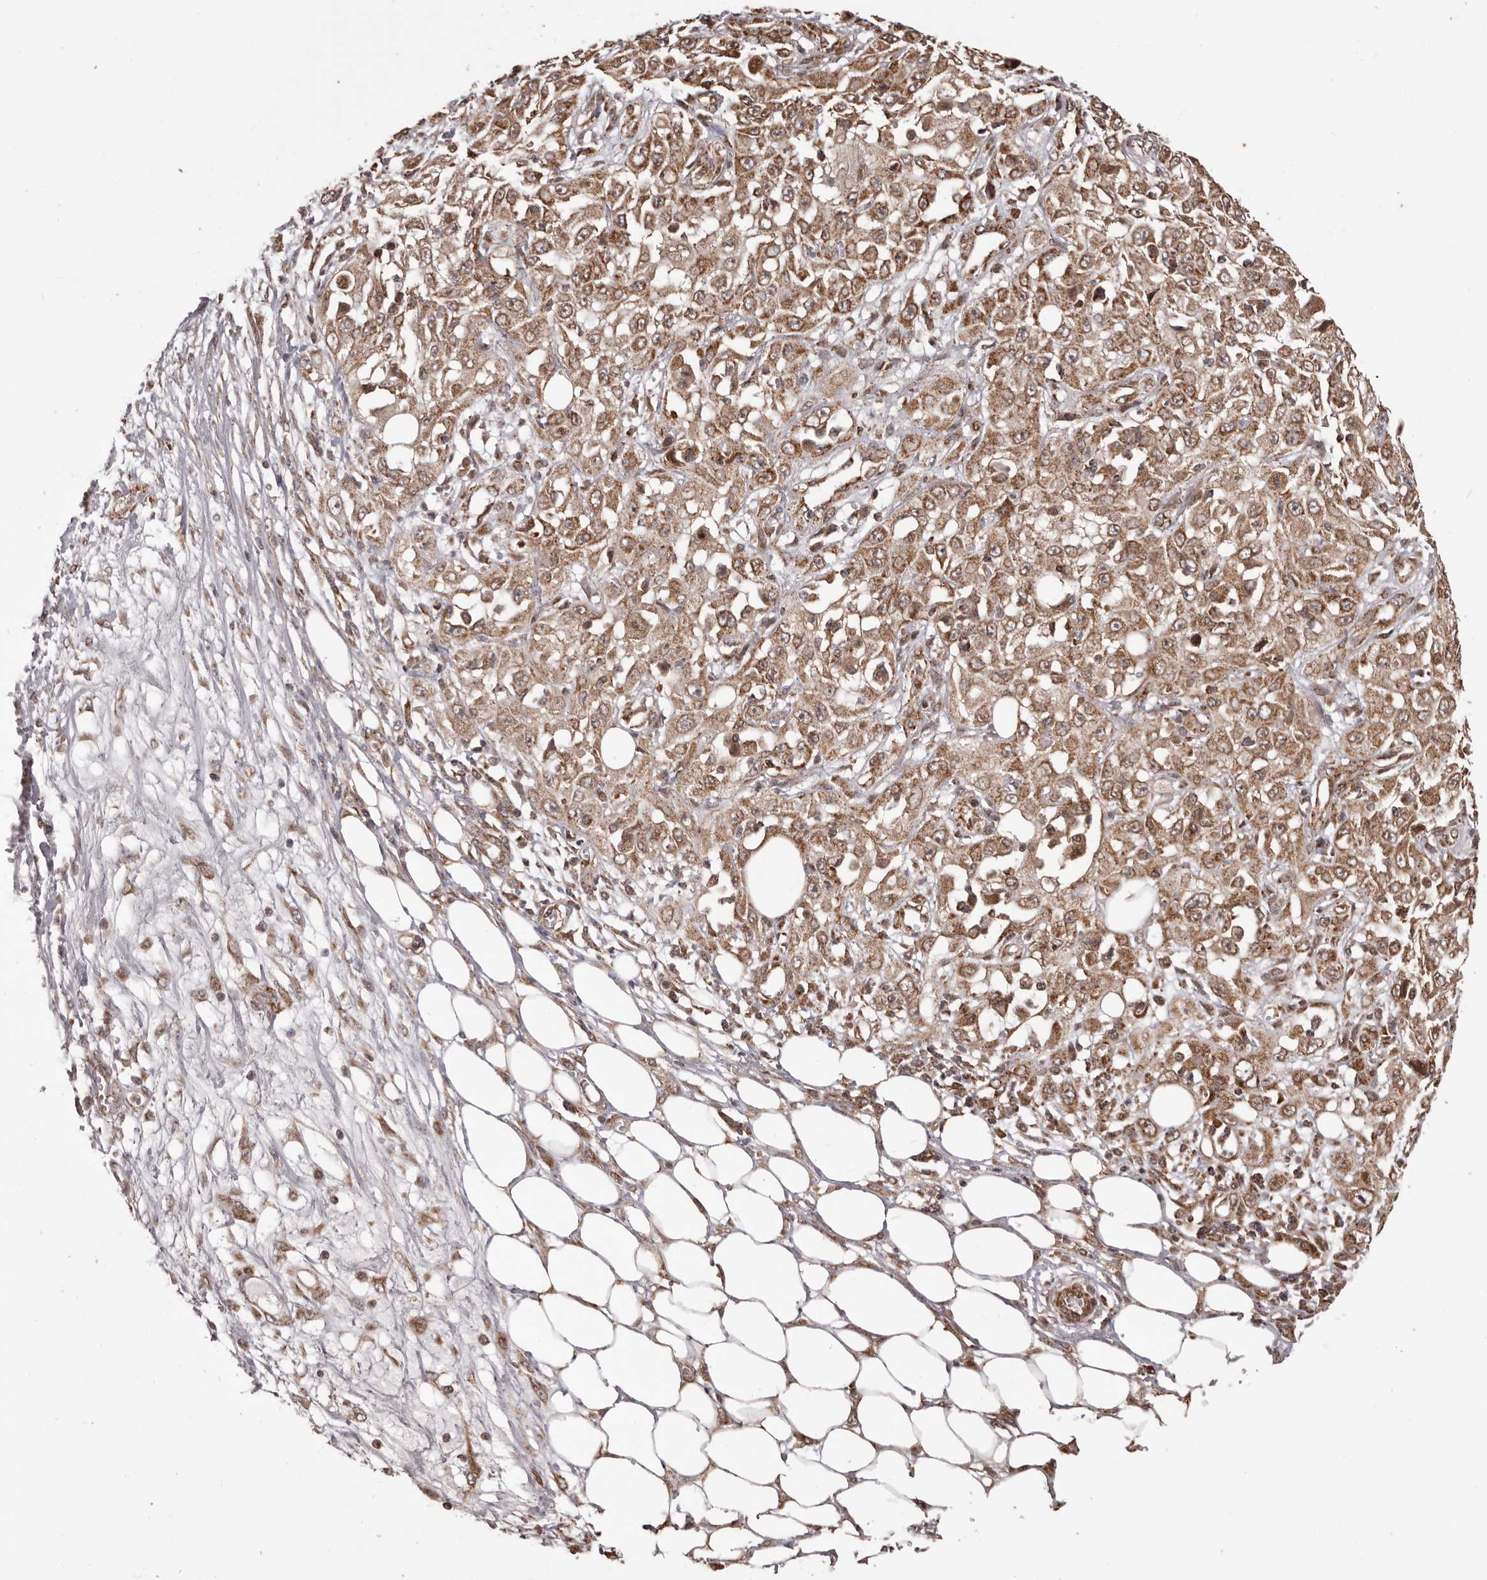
{"staining": {"intensity": "moderate", "quantity": ">75%", "location": "cytoplasmic/membranous"}, "tissue": "skin cancer", "cell_type": "Tumor cells", "image_type": "cancer", "snomed": [{"axis": "morphology", "description": "Squamous cell carcinoma, NOS"}, {"axis": "morphology", "description": "Squamous cell carcinoma, metastatic, NOS"}, {"axis": "topography", "description": "Skin"}, {"axis": "topography", "description": "Lymph node"}], "caption": "IHC image of neoplastic tissue: human skin squamous cell carcinoma stained using IHC reveals medium levels of moderate protein expression localized specifically in the cytoplasmic/membranous of tumor cells, appearing as a cytoplasmic/membranous brown color.", "gene": "CHRM2", "patient": {"sex": "male", "age": 75}}